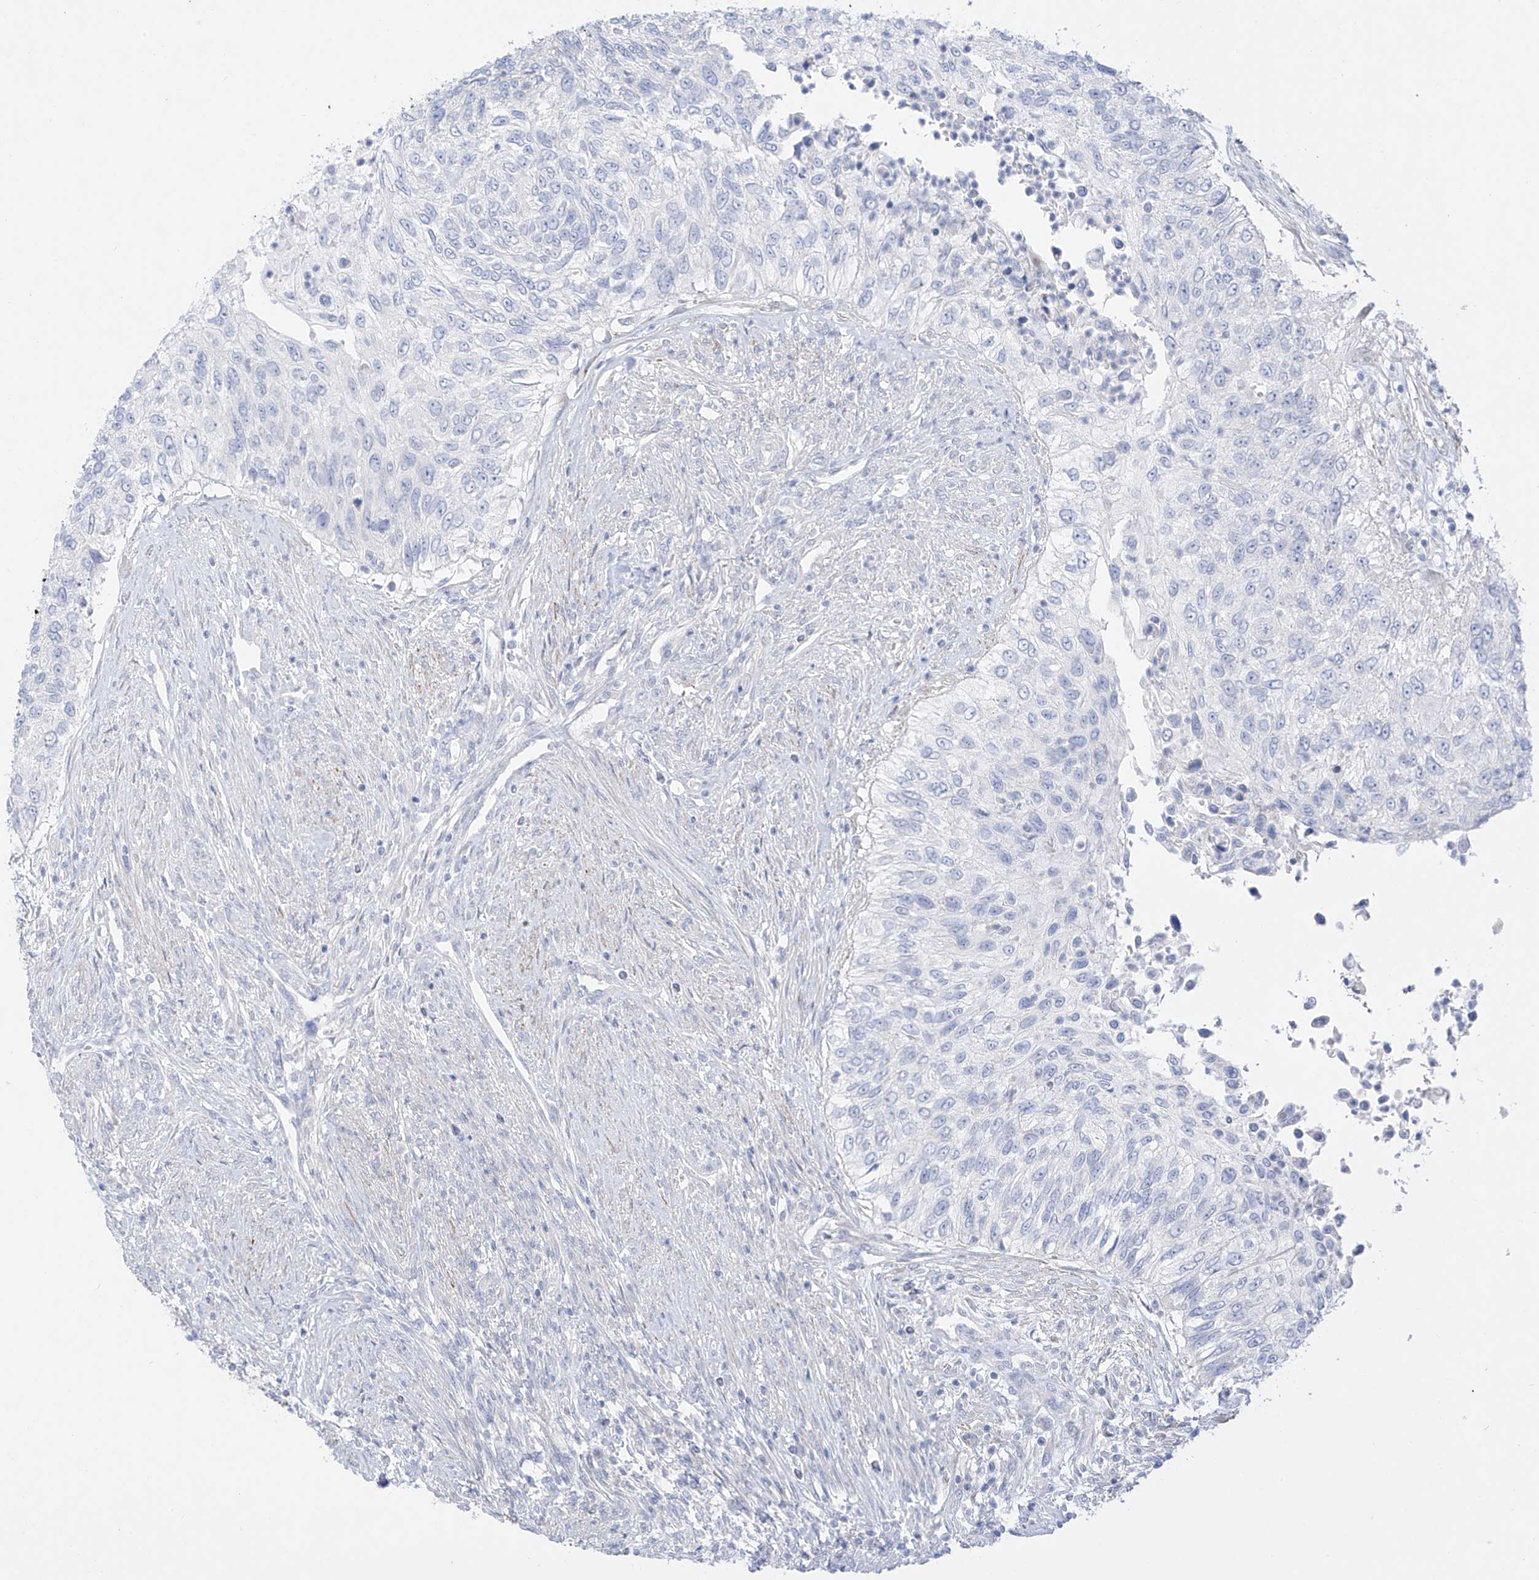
{"staining": {"intensity": "negative", "quantity": "none", "location": "none"}, "tissue": "urothelial cancer", "cell_type": "Tumor cells", "image_type": "cancer", "snomed": [{"axis": "morphology", "description": "Urothelial carcinoma, High grade"}, {"axis": "topography", "description": "Urinary bladder"}], "caption": "The image reveals no staining of tumor cells in urothelial cancer.", "gene": "ST3GAL5", "patient": {"sex": "female", "age": 60}}